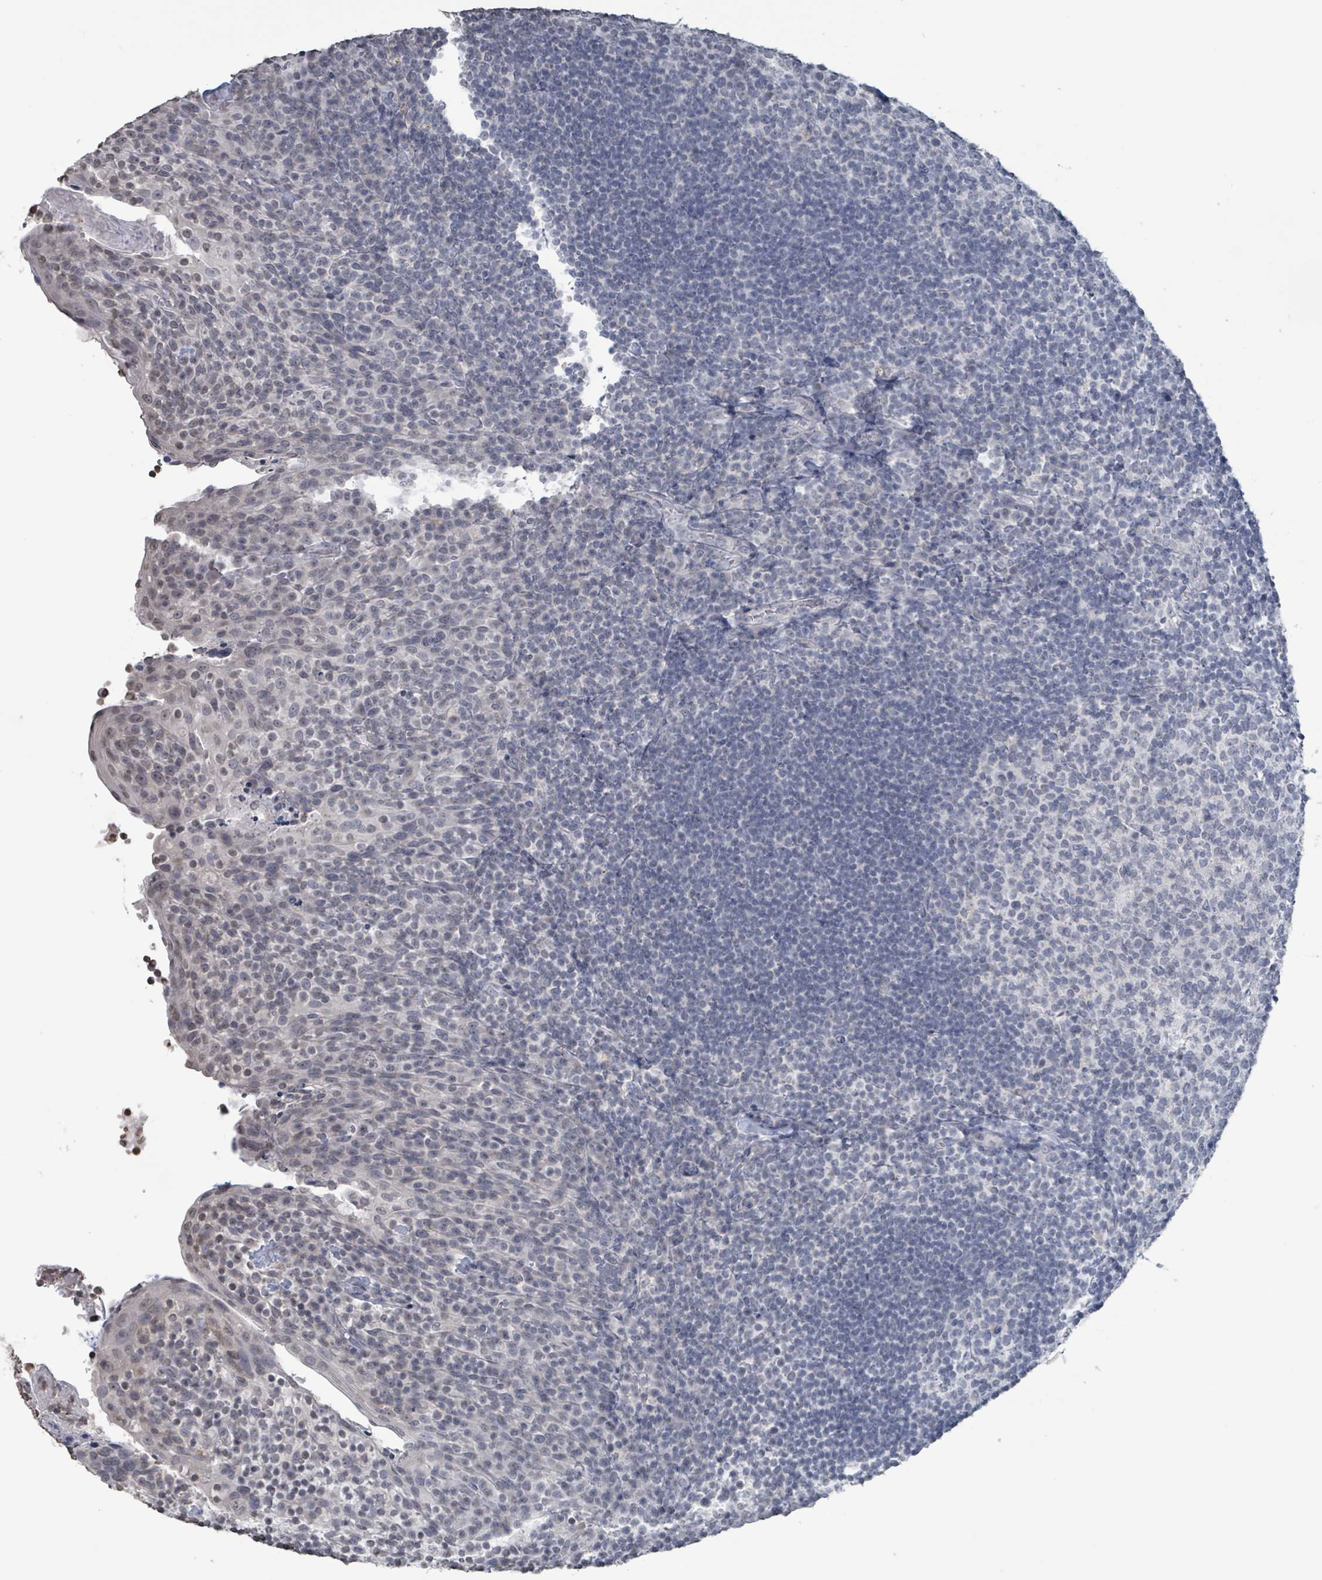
{"staining": {"intensity": "negative", "quantity": "none", "location": "none"}, "tissue": "tonsil", "cell_type": "Germinal center cells", "image_type": "normal", "snomed": [{"axis": "morphology", "description": "Normal tissue, NOS"}, {"axis": "topography", "description": "Tonsil"}], "caption": "This is a micrograph of IHC staining of unremarkable tonsil, which shows no expression in germinal center cells. (Immunohistochemistry, brightfield microscopy, high magnification).", "gene": "CA9", "patient": {"sex": "female", "age": 10}}